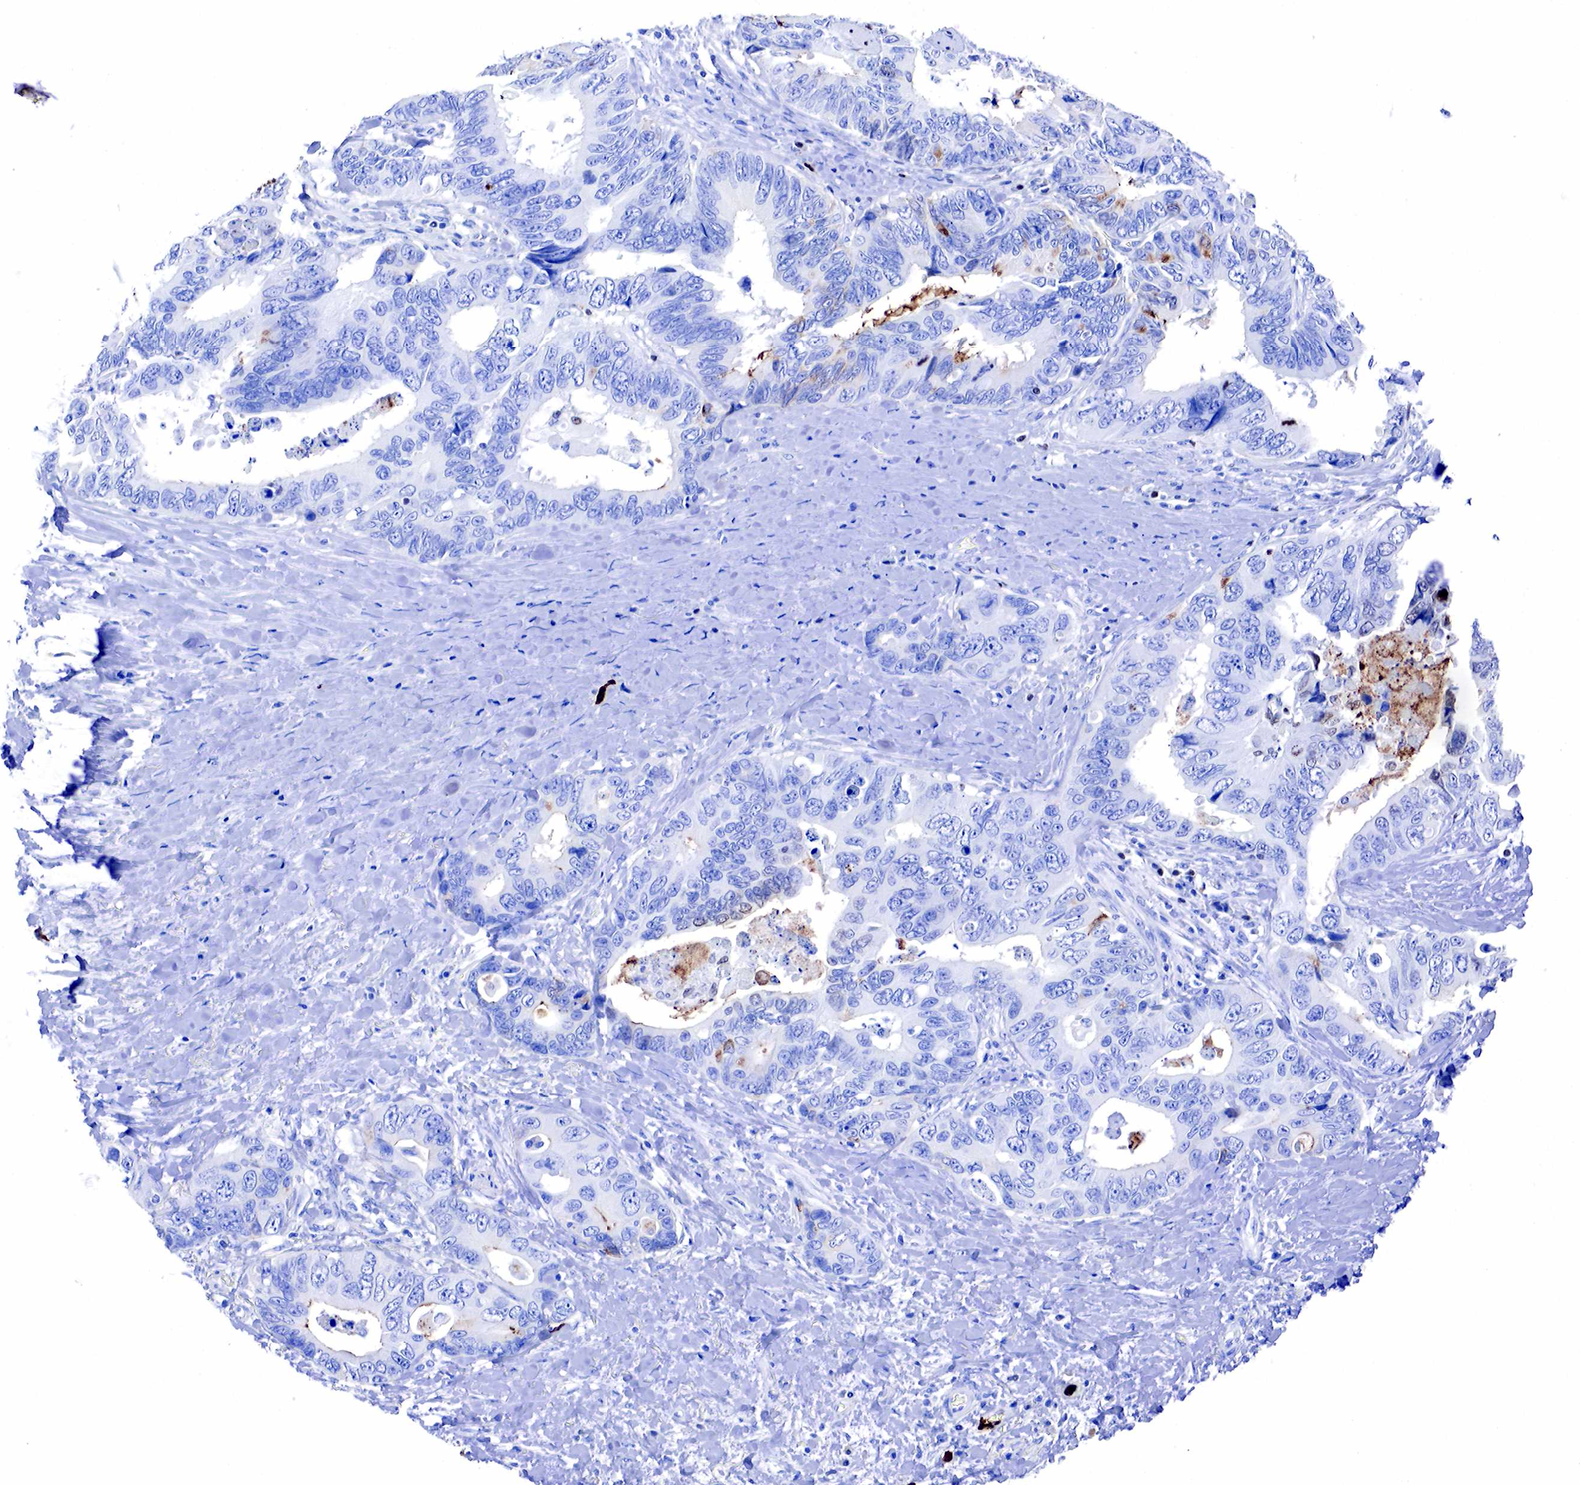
{"staining": {"intensity": "moderate", "quantity": "25%-75%", "location": "cytoplasmic/membranous,nuclear"}, "tissue": "colorectal cancer", "cell_type": "Tumor cells", "image_type": "cancer", "snomed": [{"axis": "morphology", "description": "Adenocarcinoma, NOS"}, {"axis": "topography", "description": "Rectum"}], "caption": "IHC photomicrograph of colorectal cancer (adenocarcinoma) stained for a protein (brown), which reveals medium levels of moderate cytoplasmic/membranous and nuclear expression in approximately 25%-75% of tumor cells.", "gene": "FUT4", "patient": {"sex": "female", "age": 67}}